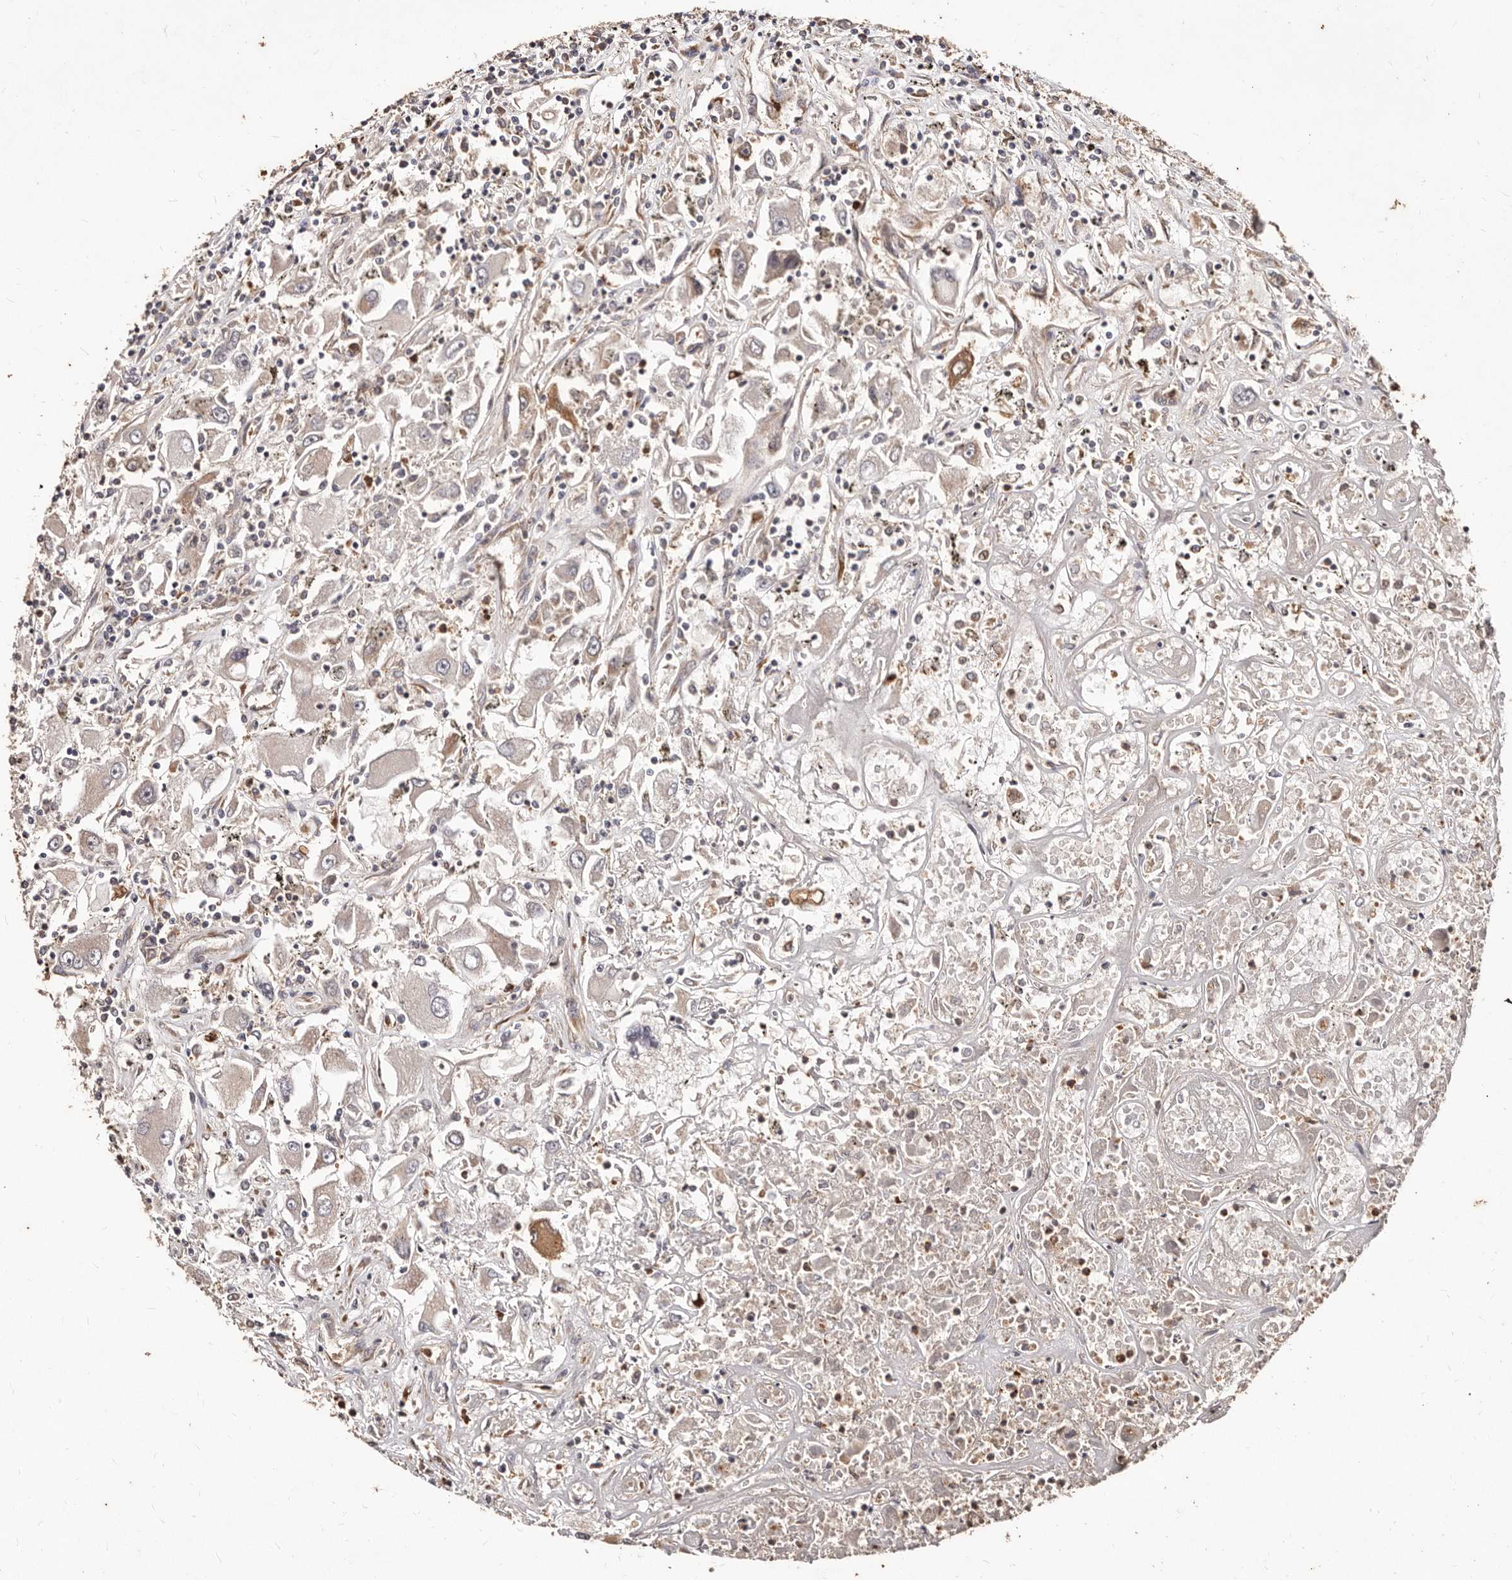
{"staining": {"intensity": "moderate", "quantity": "<25%", "location": "cytoplasmic/membranous"}, "tissue": "renal cancer", "cell_type": "Tumor cells", "image_type": "cancer", "snomed": [{"axis": "morphology", "description": "Adenocarcinoma, NOS"}, {"axis": "topography", "description": "Kidney"}], "caption": "Moderate cytoplasmic/membranous protein staining is present in about <25% of tumor cells in renal cancer (adenocarcinoma). The protein of interest is shown in brown color, while the nuclei are stained blue.", "gene": "CCL14", "patient": {"sex": "female", "age": 52}}